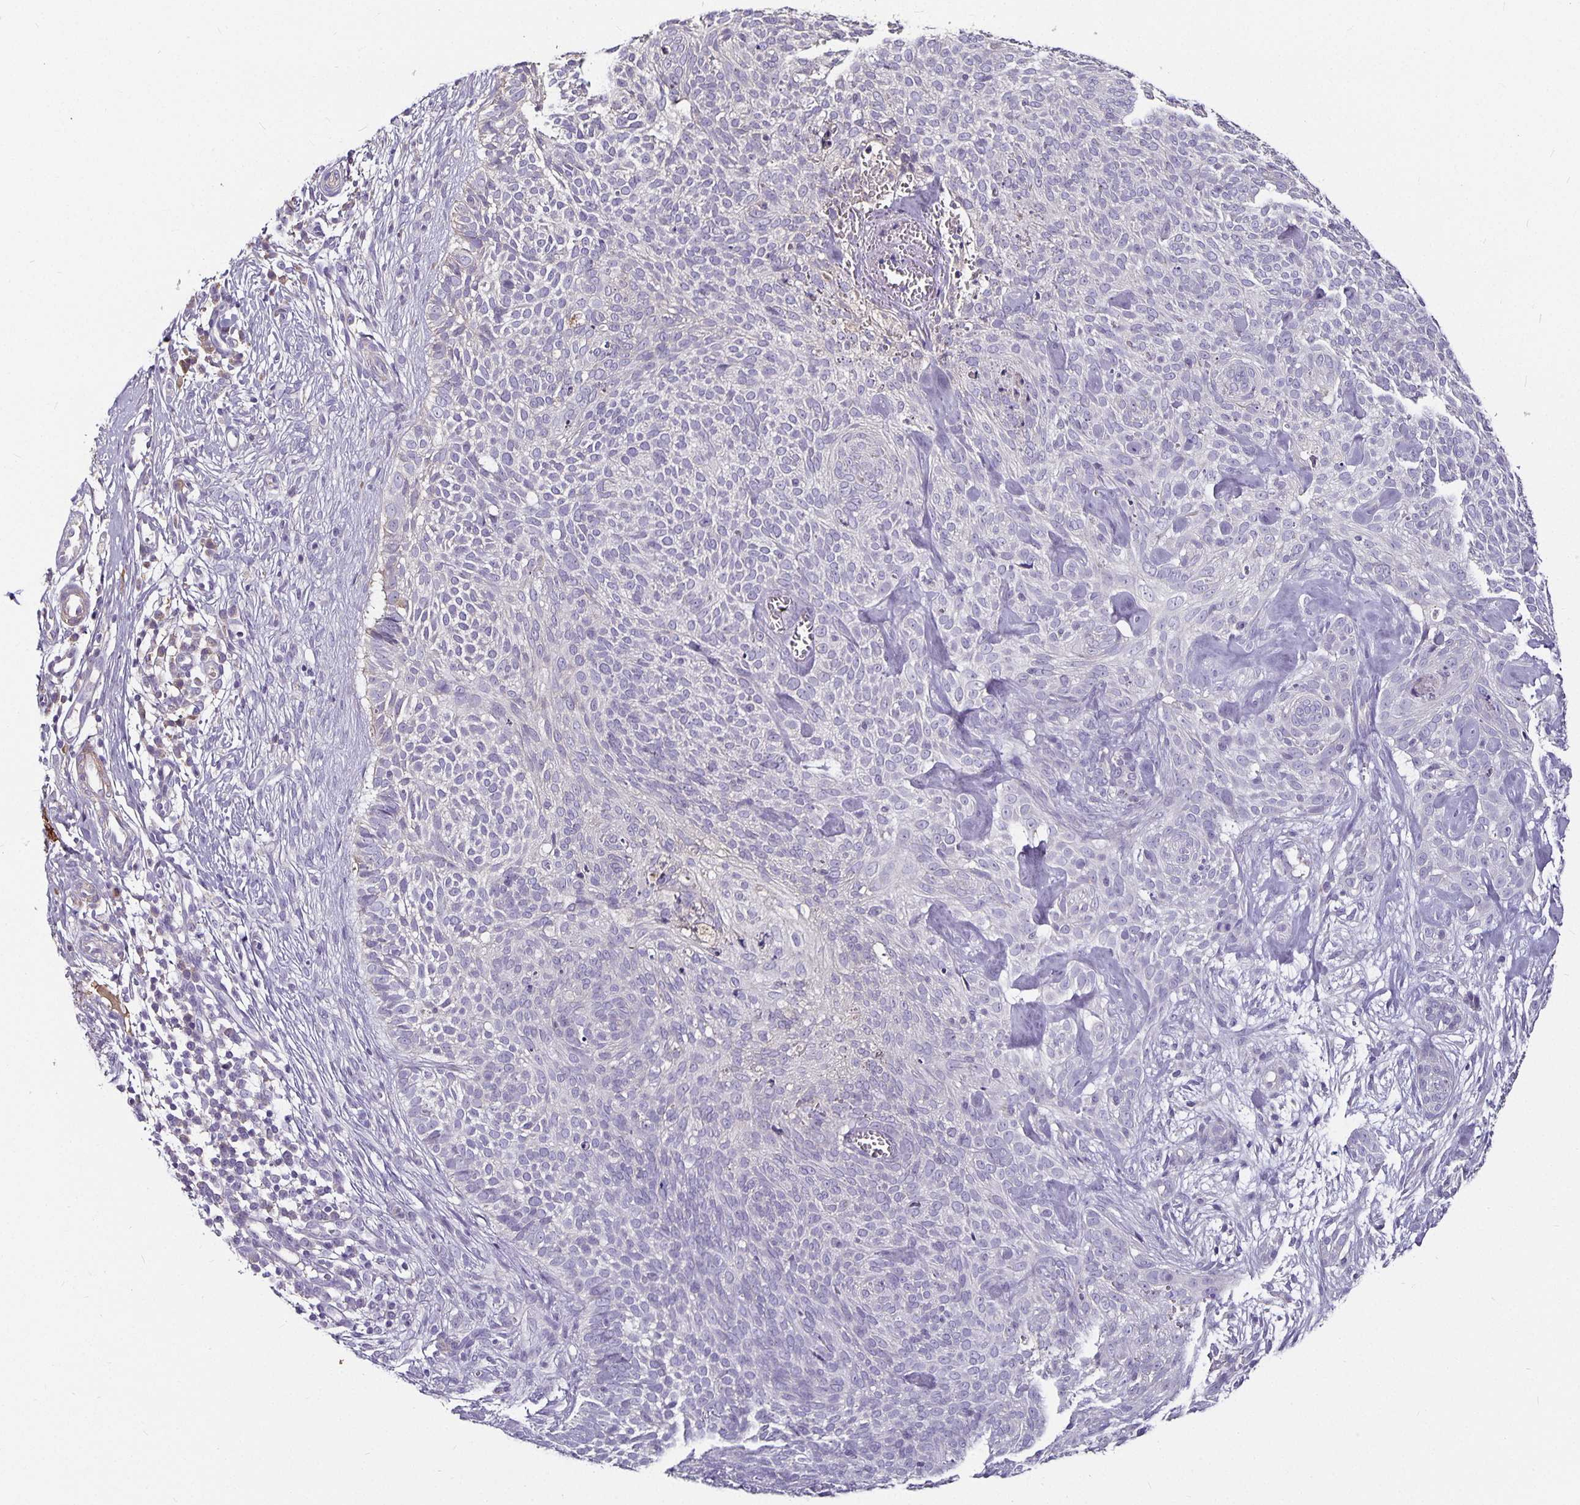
{"staining": {"intensity": "negative", "quantity": "none", "location": "none"}, "tissue": "skin cancer", "cell_type": "Tumor cells", "image_type": "cancer", "snomed": [{"axis": "morphology", "description": "Basal cell carcinoma"}, {"axis": "topography", "description": "Skin"}, {"axis": "topography", "description": "Skin of face"}], "caption": "An immunohistochemistry (IHC) photomicrograph of skin basal cell carcinoma is shown. There is no staining in tumor cells of skin basal cell carcinoma. (DAB (3,3'-diaminobenzidine) immunohistochemistry with hematoxylin counter stain).", "gene": "CA12", "patient": {"sex": "female", "age": 82}}